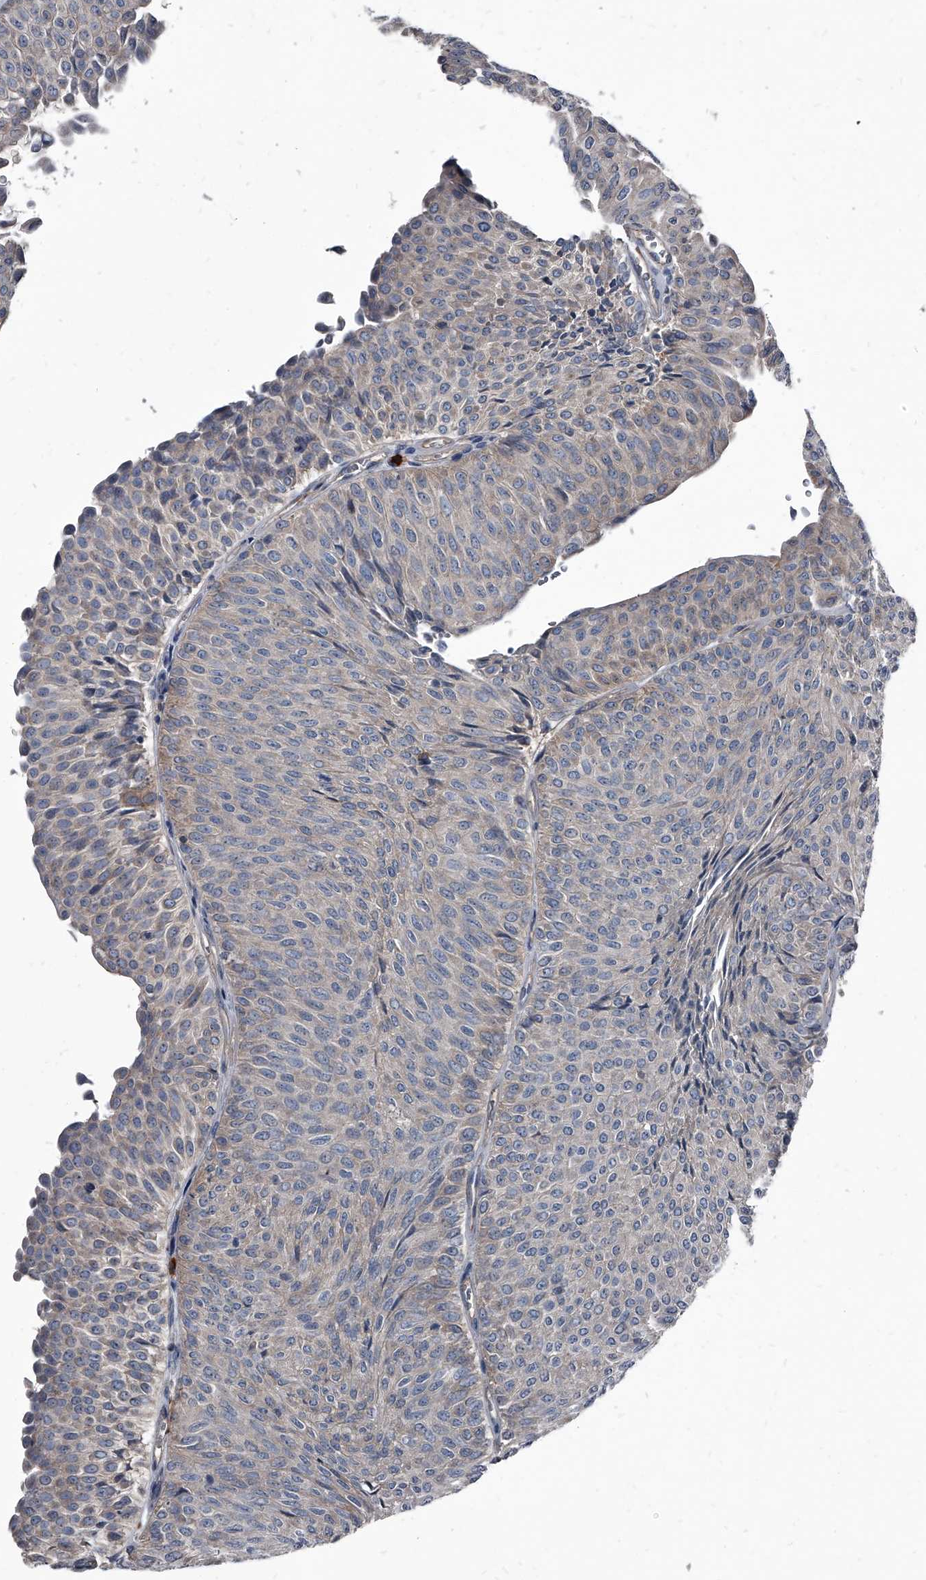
{"staining": {"intensity": "weak", "quantity": "<25%", "location": "cytoplasmic/membranous"}, "tissue": "urothelial cancer", "cell_type": "Tumor cells", "image_type": "cancer", "snomed": [{"axis": "morphology", "description": "Urothelial carcinoma, Low grade"}, {"axis": "topography", "description": "Urinary bladder"}], "caption": "This image is of urothelial cancer stained with immunohistochemistry (IHC) to label a protein in brown with the nuclei are counter-stained blue. There is no positivity in tumor cells. The staining is performed using DAB (3,3'-diaminobenzidine) brown chromogen with nuclei counter-stained in using hematoxylin.", "gene": "PGLYRP3", "patient": {"sex": "male", "age": 78}}